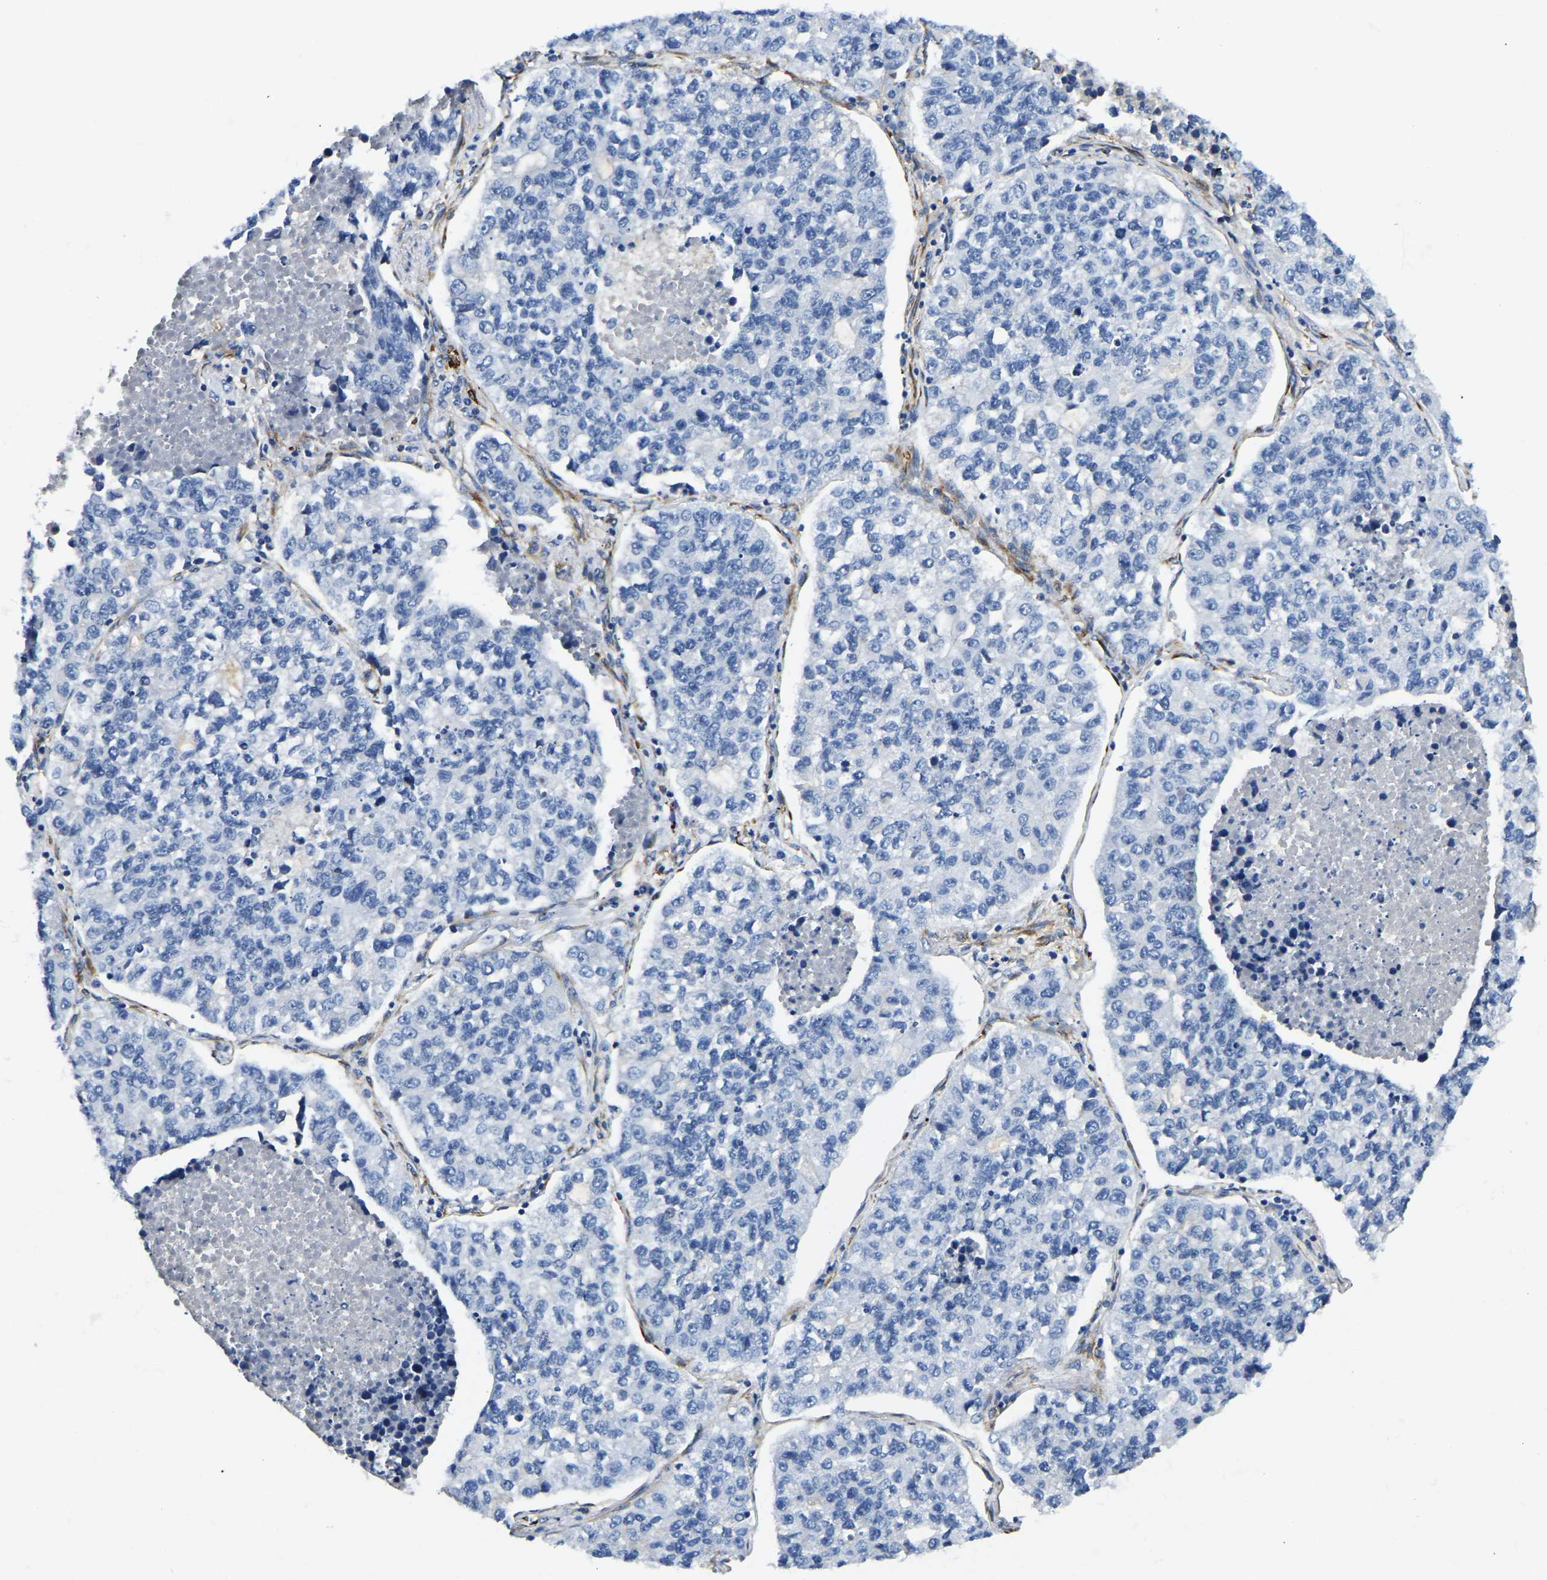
{"staining": {"intensity": "negative", "quantity": "none", "location": "none"}, "tissue": "lung cancer", "cell_type": "Tumor cells", "image_type": "cancer", "snomed": [{"axis": "morphology", "description": "Adenocarcinoma, NOS"}, {"axis": "topography", "description": "Lung"}], "caption": "Lung adenocarcinoma was stained to show a protein in brown. There is no significant staining in tumor cells.", "gene": "DUSP8", "patient": {"sex": "male", "age": 49}}